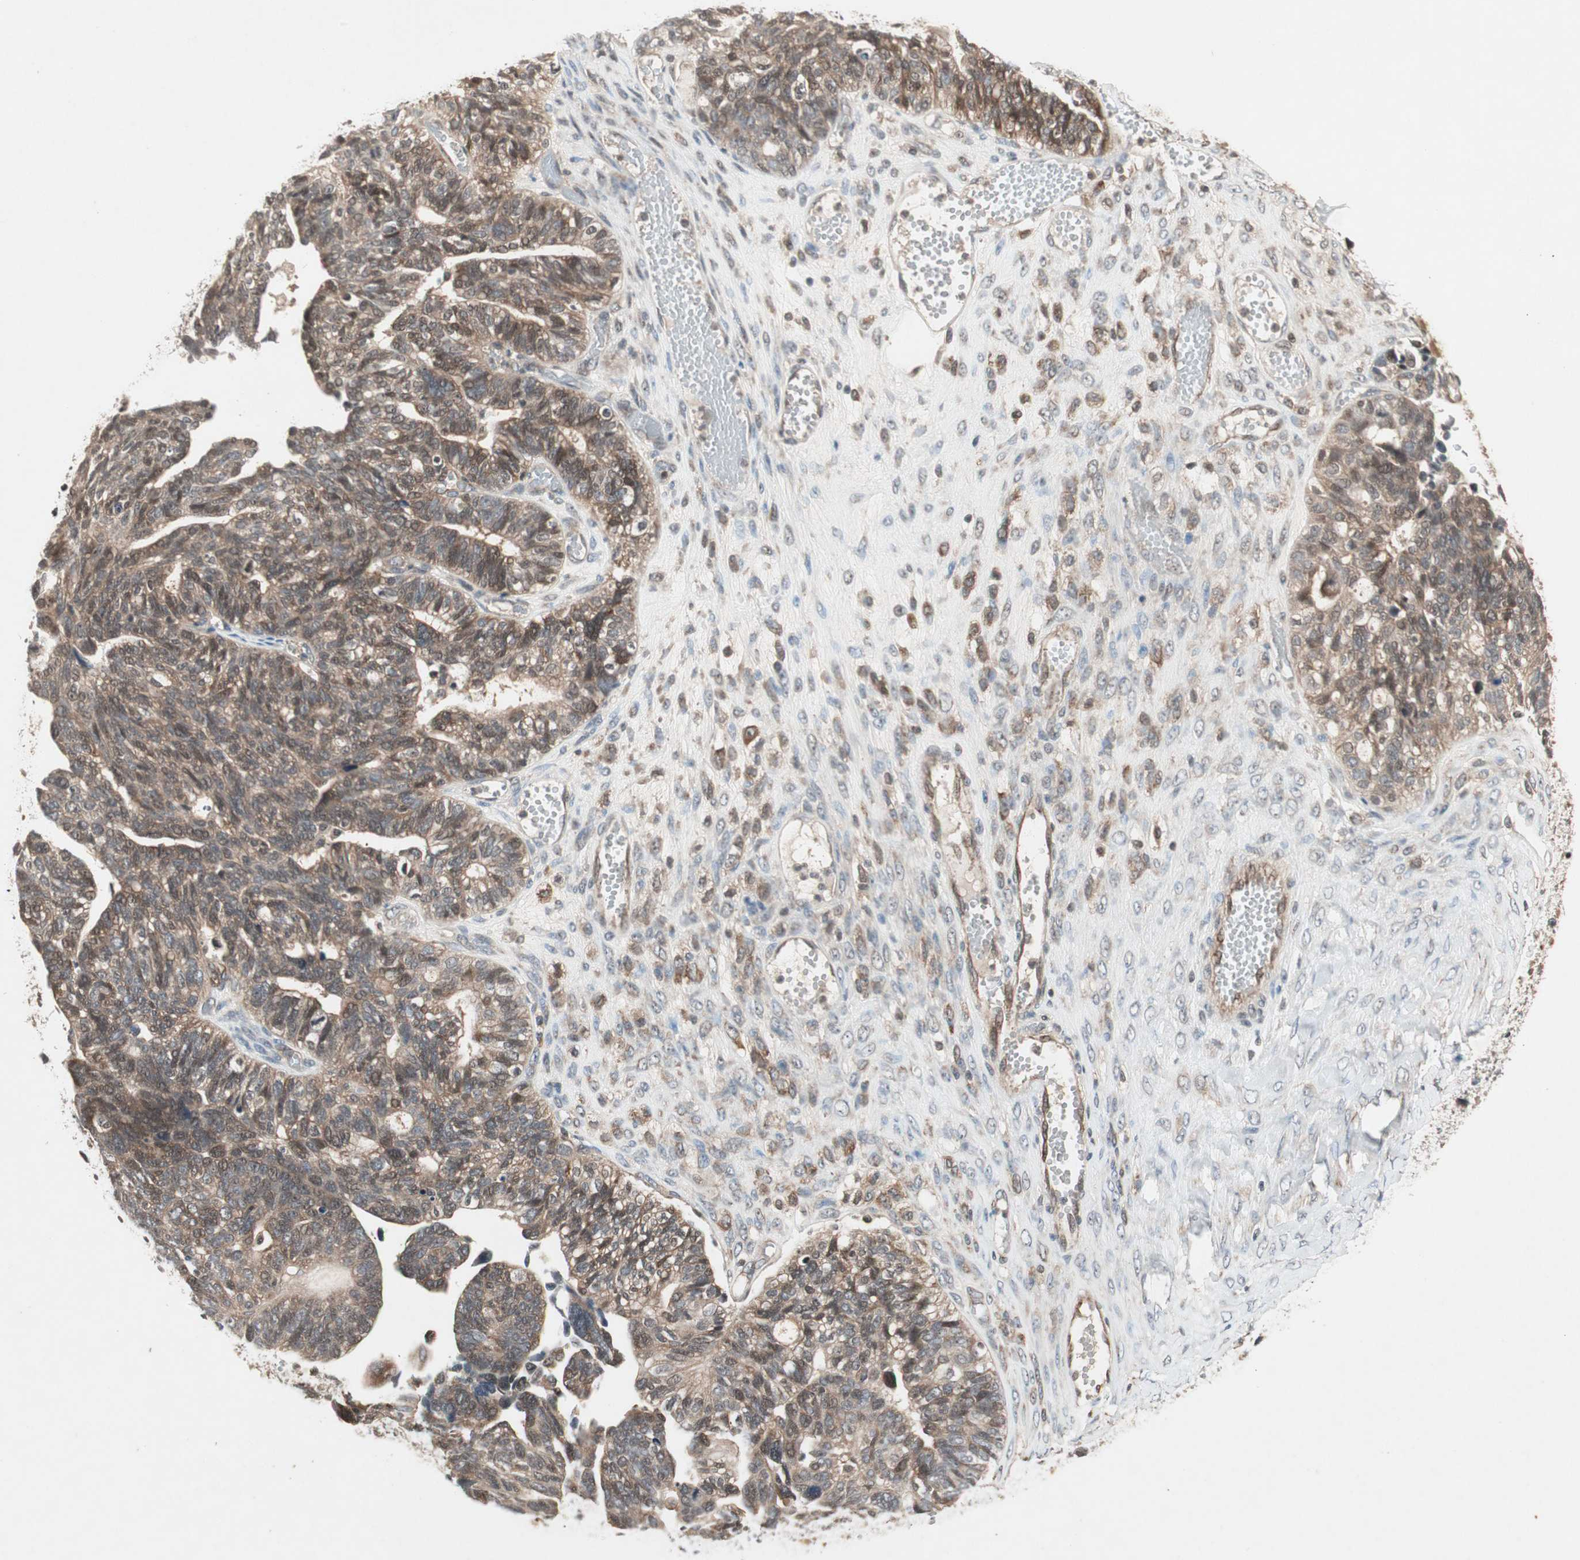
{"staining": {"intensity": "weak", "quantity": "25%-75%", "location": "cytoplasmic/membranous,nuclear"}, "tissue": "ovarian cancer", "cell_type": "Tumor cells", "image_type": "cancer", "snomed": [{"axis": "morphology", "description": "Cystadenocarcinoma, serous, NOS"}, {"axis": "topography", "description": "Ovary"}], "caption": "Ovarian cancer (serous cystadenocarcinoma) stained with DAB (3,3'-diaminobenzidine) immunohistochemistry demonstrates low levels of weak cytoplasmic/membranous and nuclear staining in approximately 25%-75% of tumor cells. The staining was performed using DAB, with brown indicating positive protein expression. Nuclei are stained blue with hematoxylin.", "gene": "IRS1", "patient": {"sex": "female", "age": 79}}